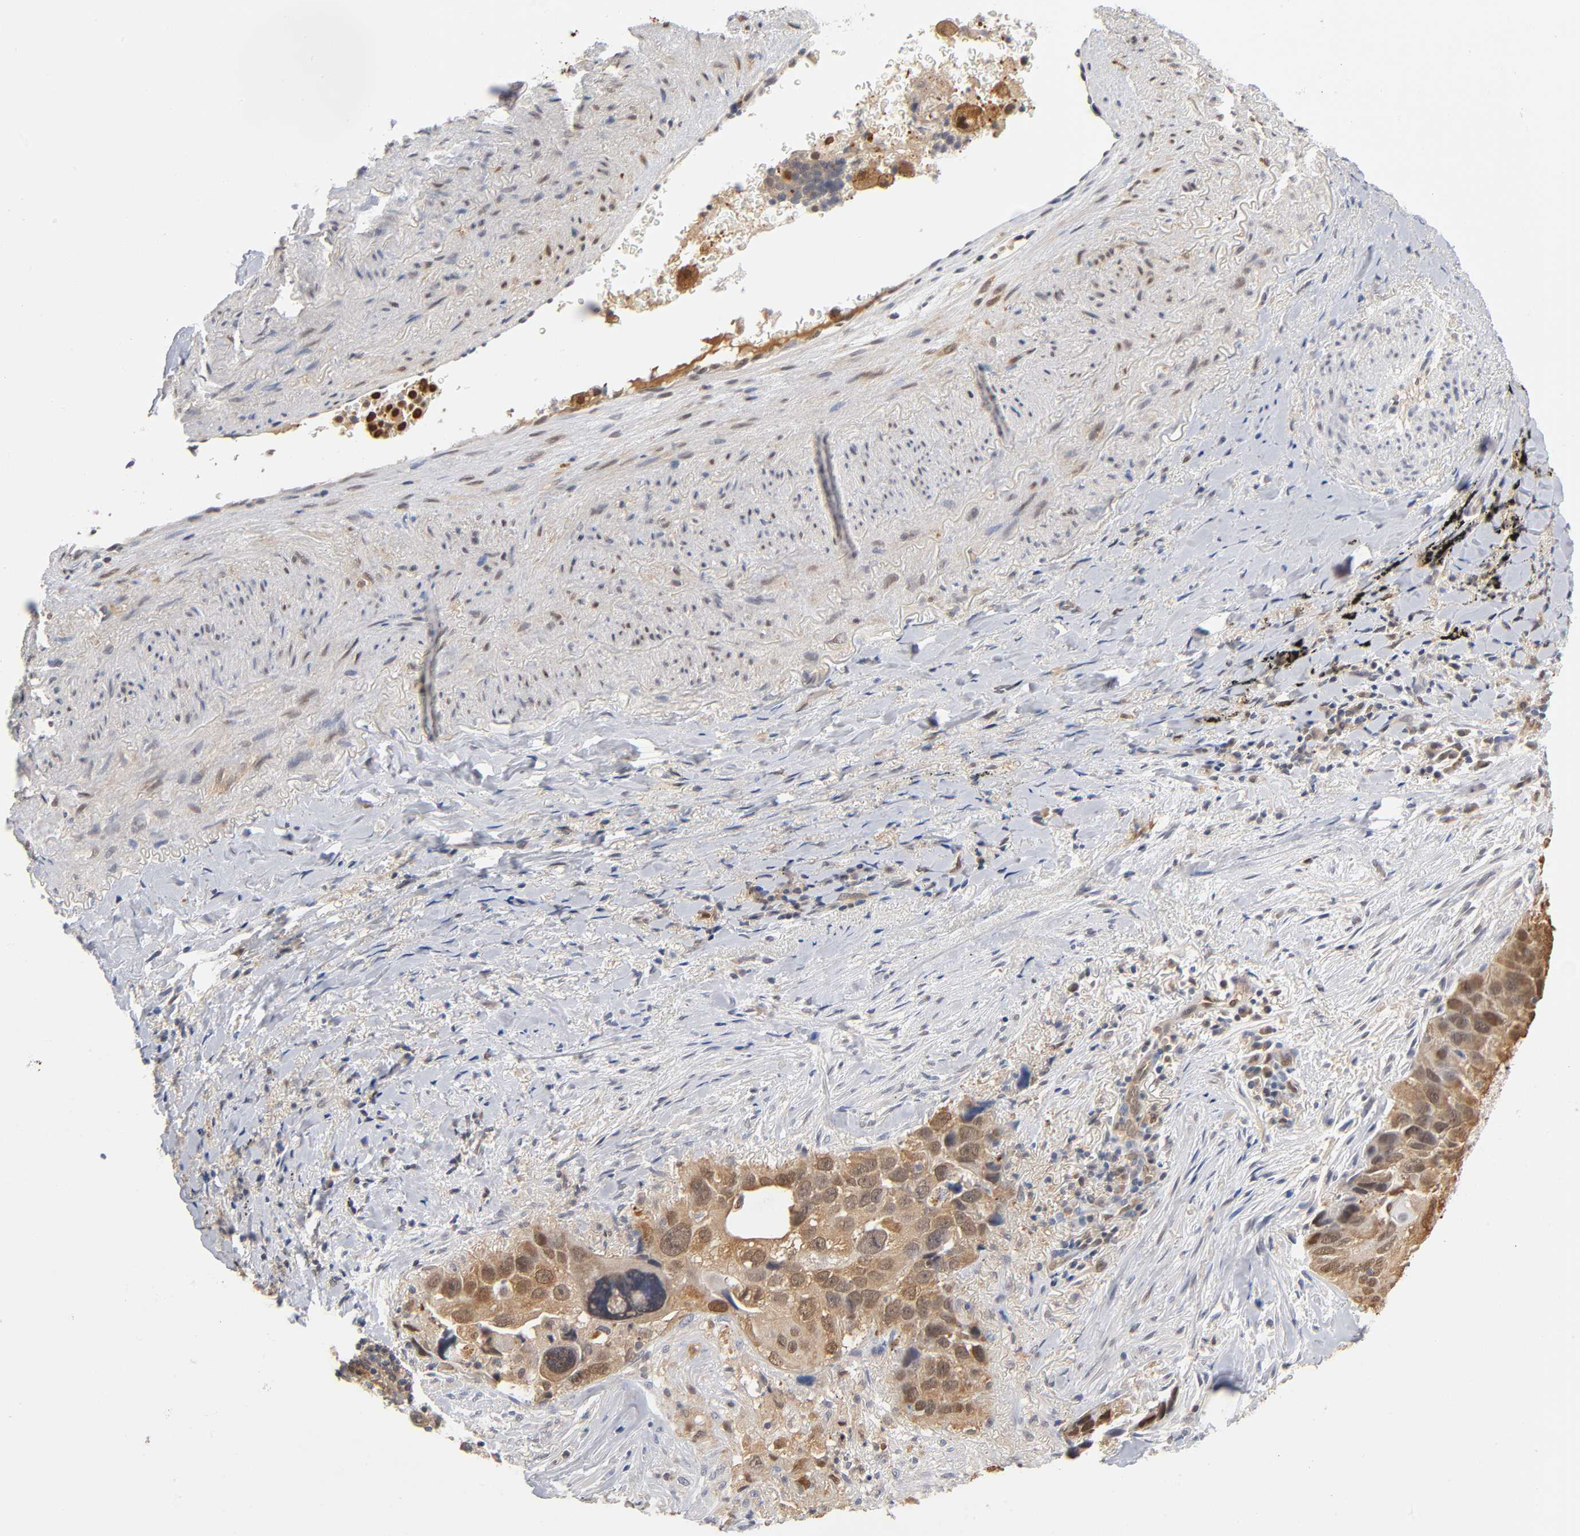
{"staining": {"intensity": "moderate", "quantity": ">75%", "location": "cytoplasmic/membranous"}, "tissue": "lung cancer", "cell_type": "Tumor cells", "image_type": "cancer", "snomed": [{"axis": "morphology", "description": "Squamous cell carcinoma, NOS"}, {"axis": "topography", "description": "Lung"}], "caption": "Human squamous cell carcinoma (lung) stained with a brown dye exhibits moderate cytoplasmic/membranous positive positivity in approximately >75% of tumor cells.", "gene": "DFFB", "patient": {"sex": "male", "age": 54}}